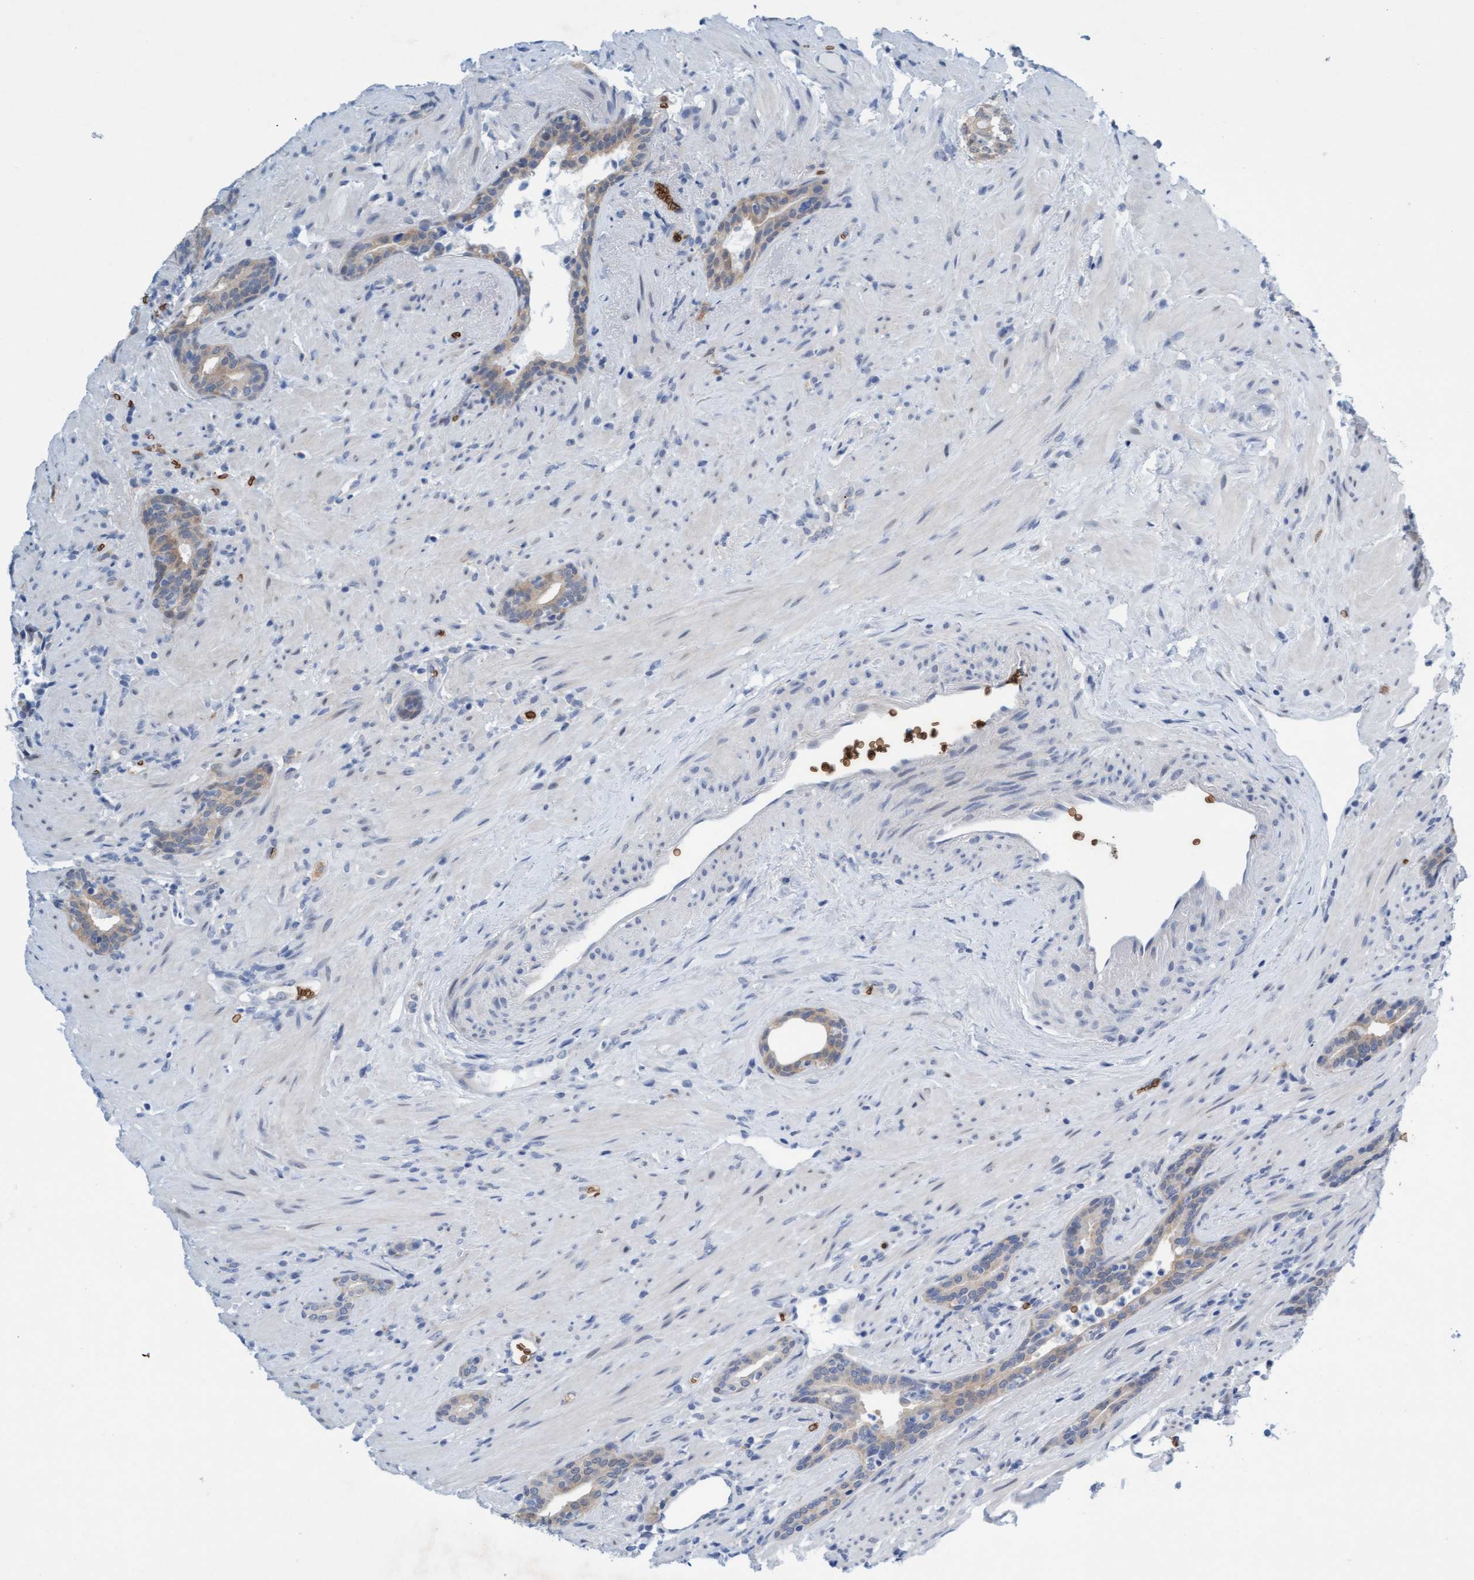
{"staining": {"intensity": "weak", "quantity": "<25%", "location": "cytoplasmic/membranous"}, "tissue": "prostate cancer", "cell_type": "Tumor cells", "image_type": "cancer", "snomed": [{"axis": "morphology", "description": "Adenocarcinoma, High grade"}, {"axis": "topography", "description": "Prostate"}], "caption": "DAB immunohistochemical staining of prostate high-grade adenocarcinoma reveals no significant expression in tumor cells.", "gene": "SPEM2", "patient": {"sex": "male", "age": 71}}